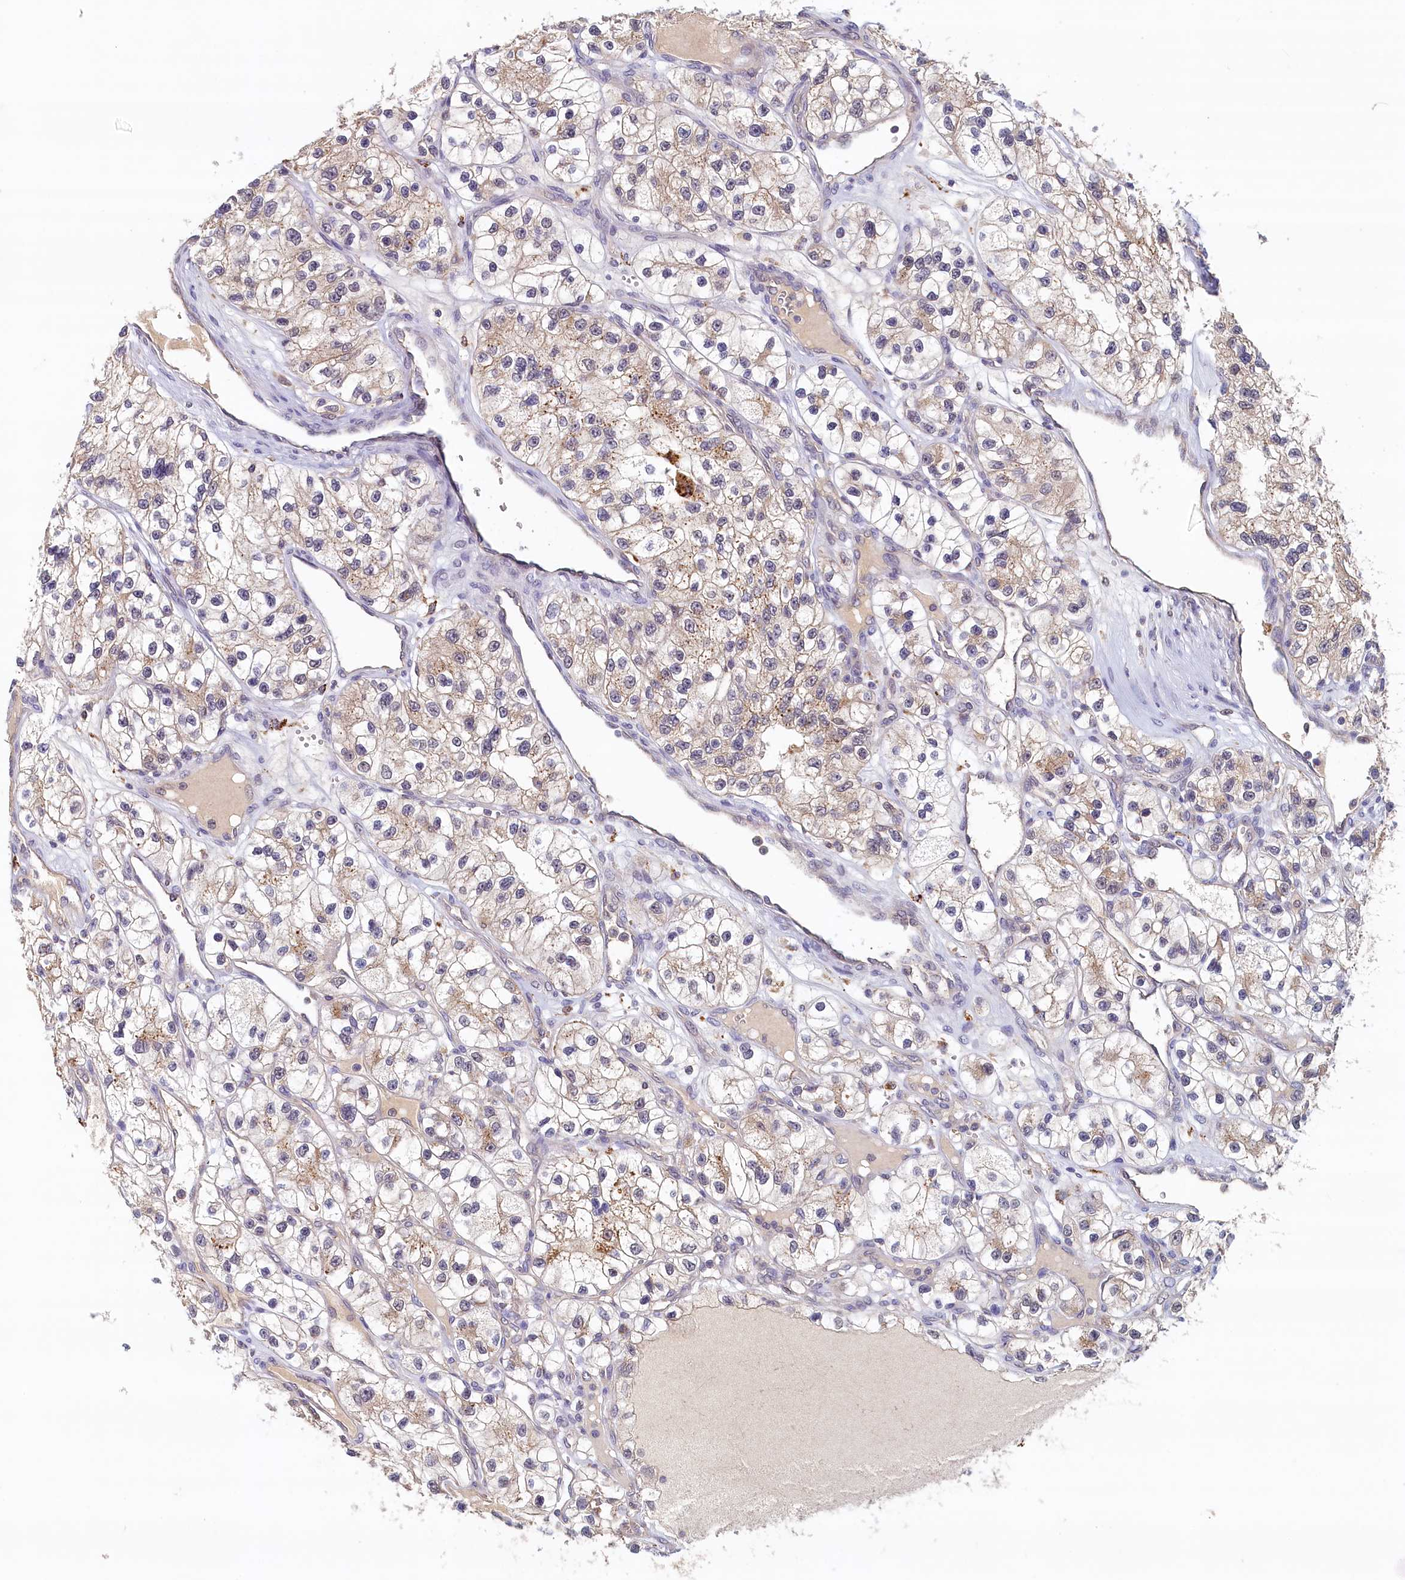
{"staining": {"intensity": "weak", "quantity": ">75%", "location": "cytoplasmic/membranous"}, "tissue": "renal cancer", "cell_type": "Tumor cells", "image_type": "cancer", "snomed": [{"axis": "morphology", "description": "Adenocarcinoma, NOS"}, {"axis": "topography", "description": "Kidney"}], "caption": "The photomicrograph reveals immunohistochemical staining of renal adenocarcinoma. There is weak cytoplasmic/membranous staining is seen in about >75% of tumor cells.", "gene": "NUBP2", "patient": {"sex": "female", "age": 57}}